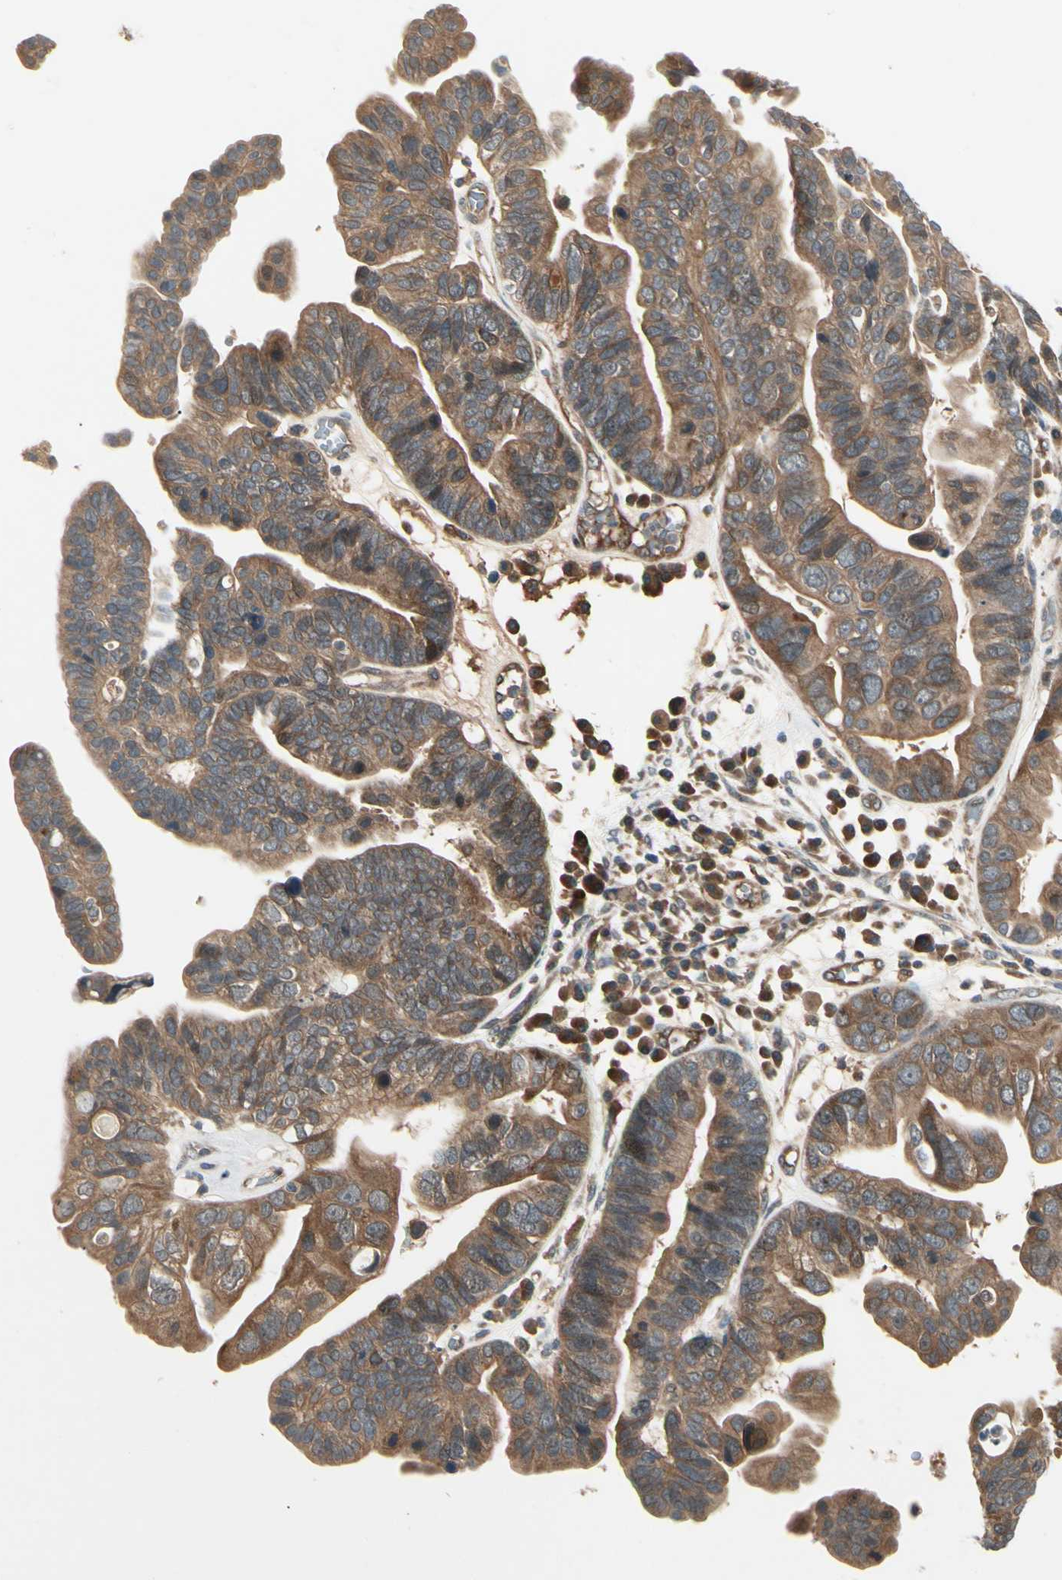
{"staining": {"intensity": "moderate", "quantity": ">75%", "location": "cytoplasmic/membranous,nuclear"}, "tissue": "ovarian cancer", "cell_type": "Tumor cells", "image_type": "cancer", "snomed": [{"axis": "morphology", "description": "Cystadenocarcinoma, serous, NOS"}, {"axis": "topography", "description": "Ovary"}], "caption": "DAB immunohistochemical staining of ovarian cancer (serous cystadenocarcinoma) displays moderate cytoplasmic/membranous and nuclear protein staining in approximately >75% of tumor cells.", "gene": "RNF14", "patient": {"sex": "female", "age": 56}}